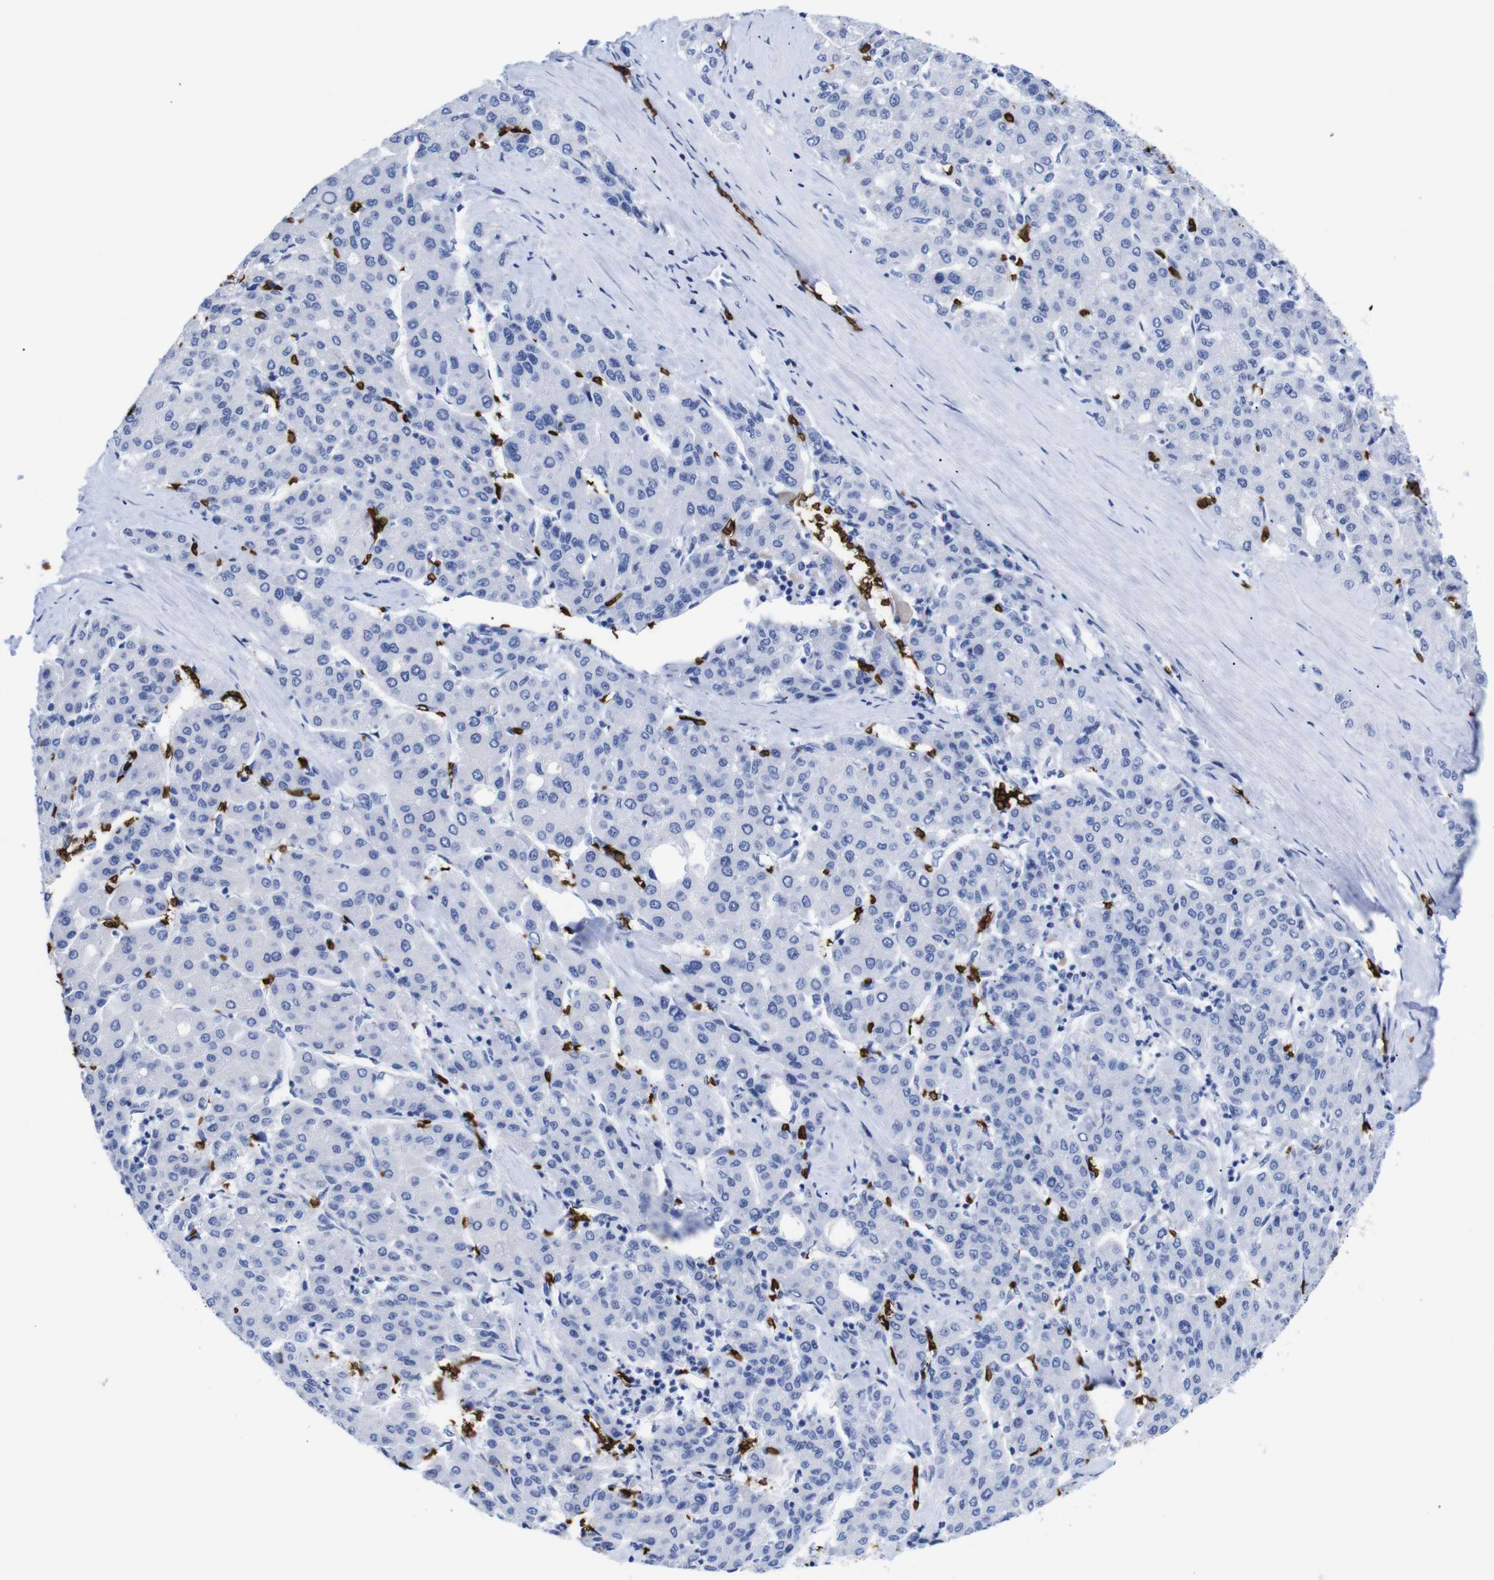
{"staining": {"intensity": "negative", "quantity": "none", "location": "none"}, "tissue": "liver cancer", "cell_type": "Tumor cells", "image_type": "cancer", "snomed": [{"axis": "morphology", "description": "Carcinoma, Hepatocellular, NOS"}, {"axis": "topography", "description": "Liver"}], "caption": "There is no significant staining in tumor cells of liver cancer (hepatocellular carcinoma).", "gene": "S1PR2", "patient": {"sex": "male", "age": 65}}